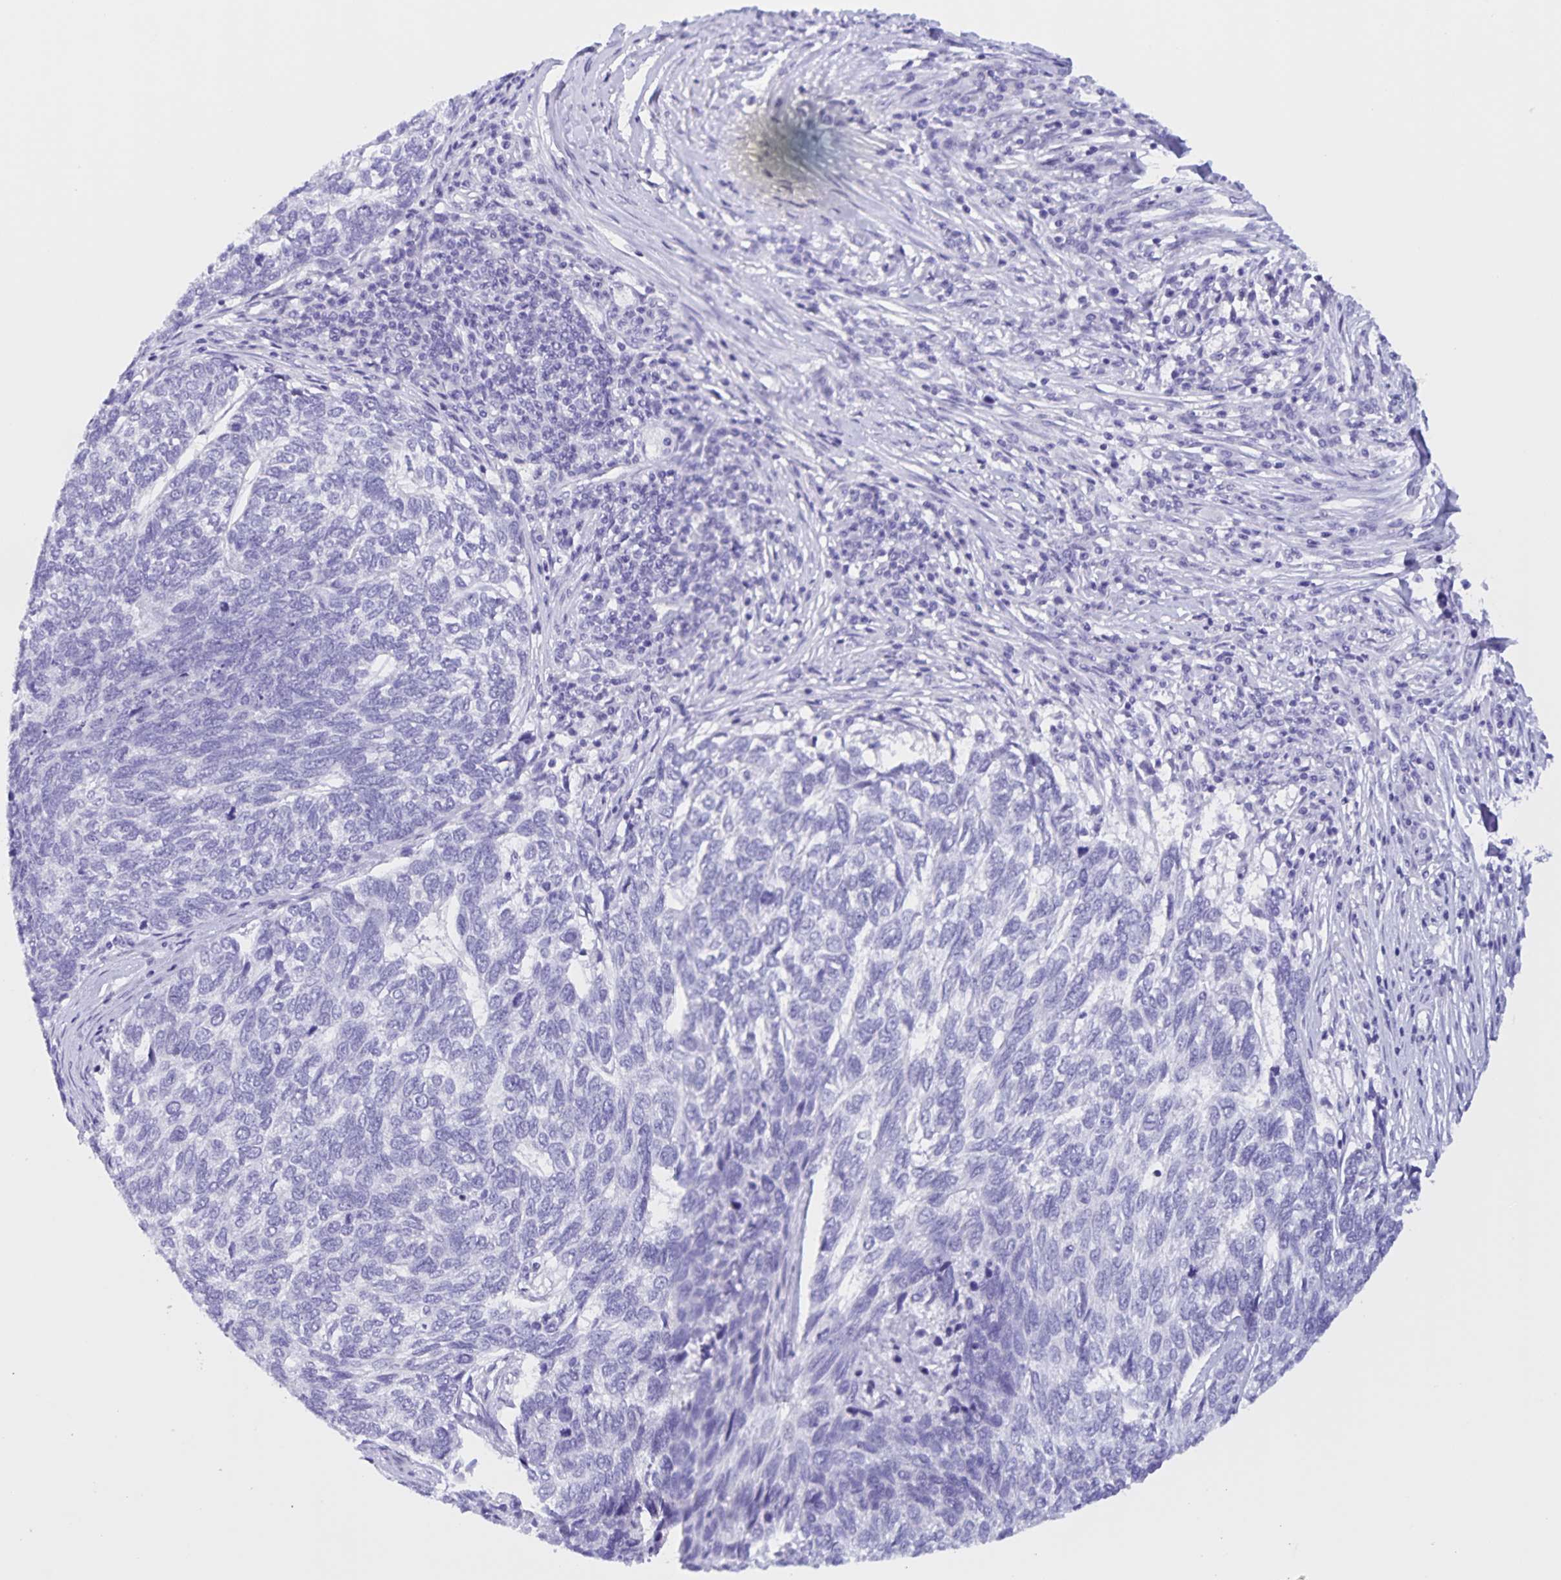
{"staining": {"intensity": "negative", "quantity": "none", "location": "none"}, "tissue": "skin cancer", "cell_type": "Tumor cells", "image_type": "cancer", "snomed": [{"axis": "morphology", "description": "Basal cell carcinoma"}, {"axis": "topography", "description": "Skin"}], "caption": "DAB (3,3'-diaminobenzidine) immunohistochemical staining of basal cell carcinoma (skin) reveals no significant staining in tumor cells.", "gene": "TGIF2LX", "patient": {"sex": "female", "age": 65}}